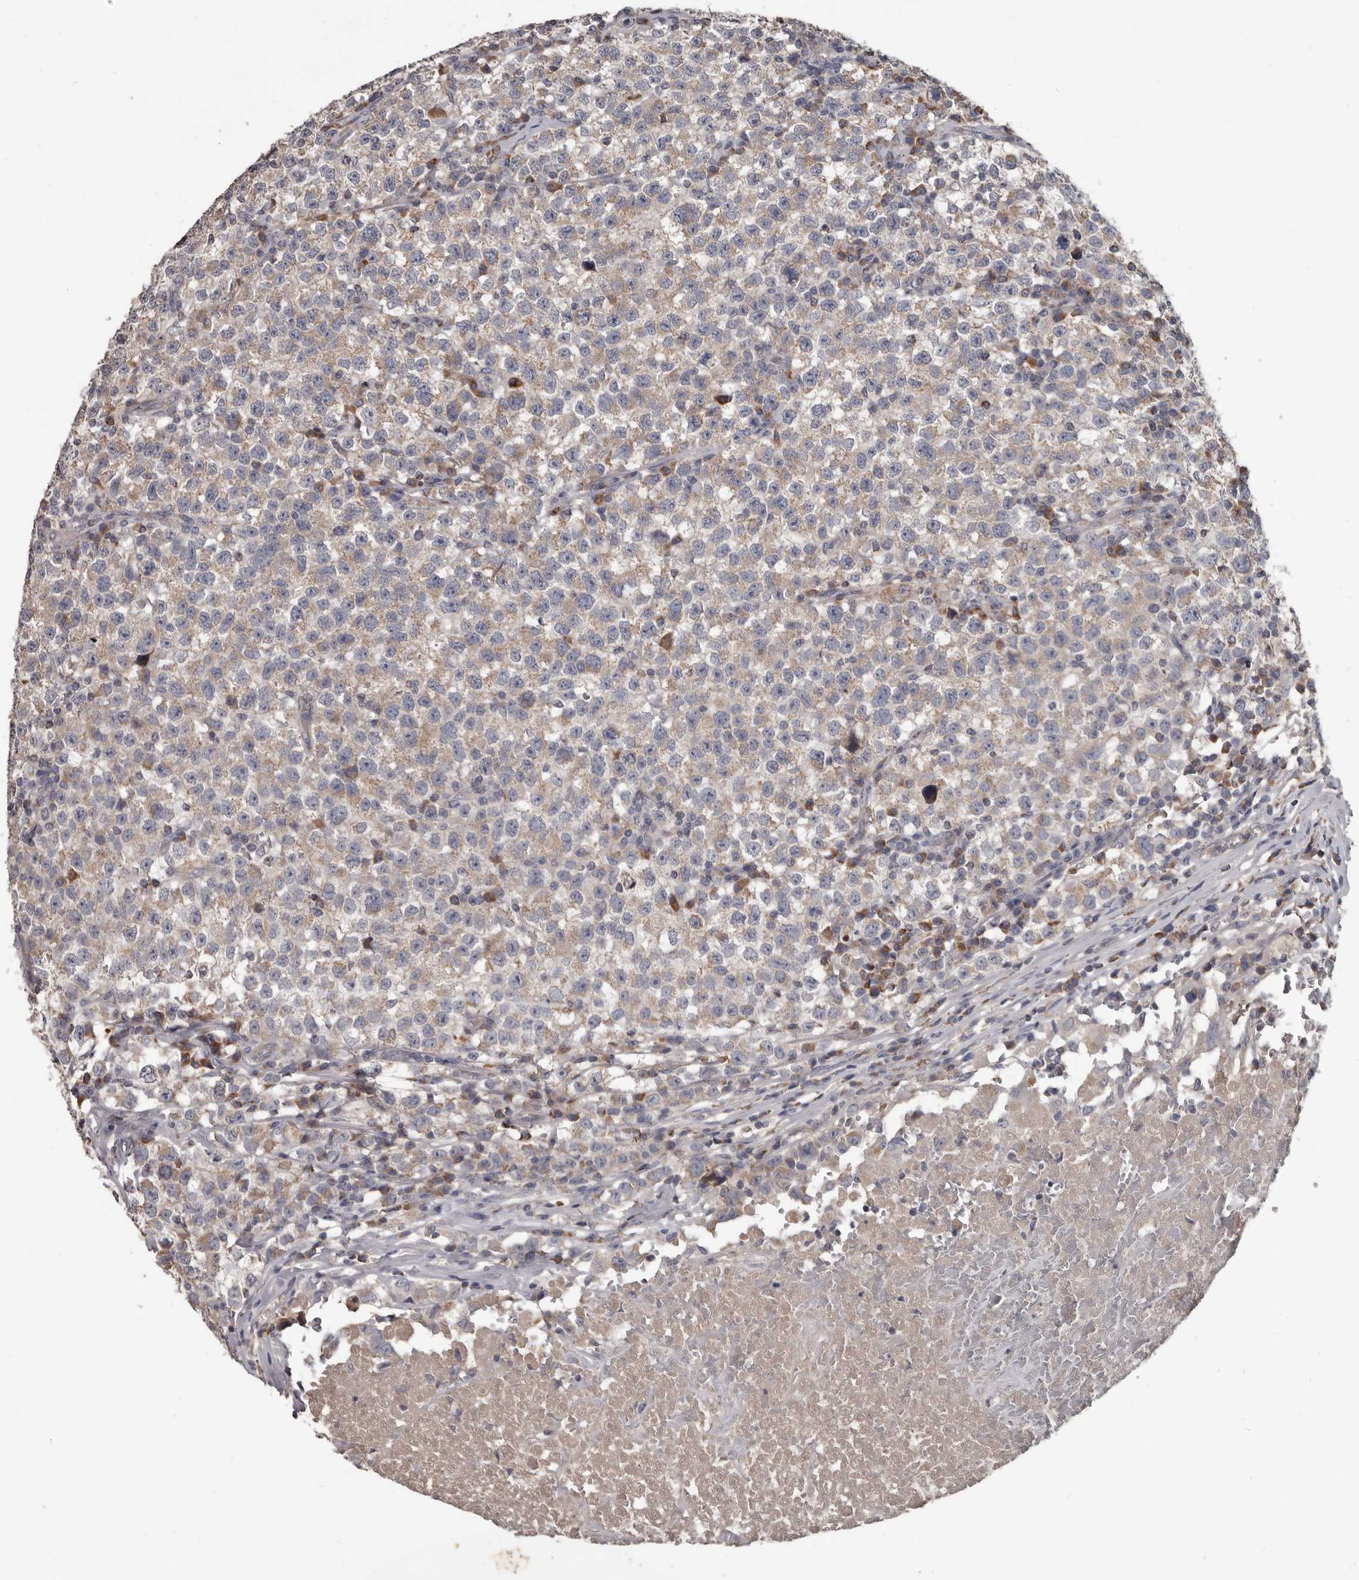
{"staining": {"intensity": "weak", "quantity": "25%-75%", "location": "cytoplasmic/membranous"}, "tissue": "testis cancer", "cell_type": "Tumor cells", "image_type": "cancer", "snomed": [{"axis": "morphology", "description": "Seminoma, NOS"}, {"axis": "topography", "description": "Testis"}], "caption": "Human testis seminoma stained for a protein (brown) displays weak cytoplasmic/membranous positive expression in approximately 25%-75% of tumor cells.", "gene": "ALDH5A1", "patient": {"sex": "male", "age": 22}}